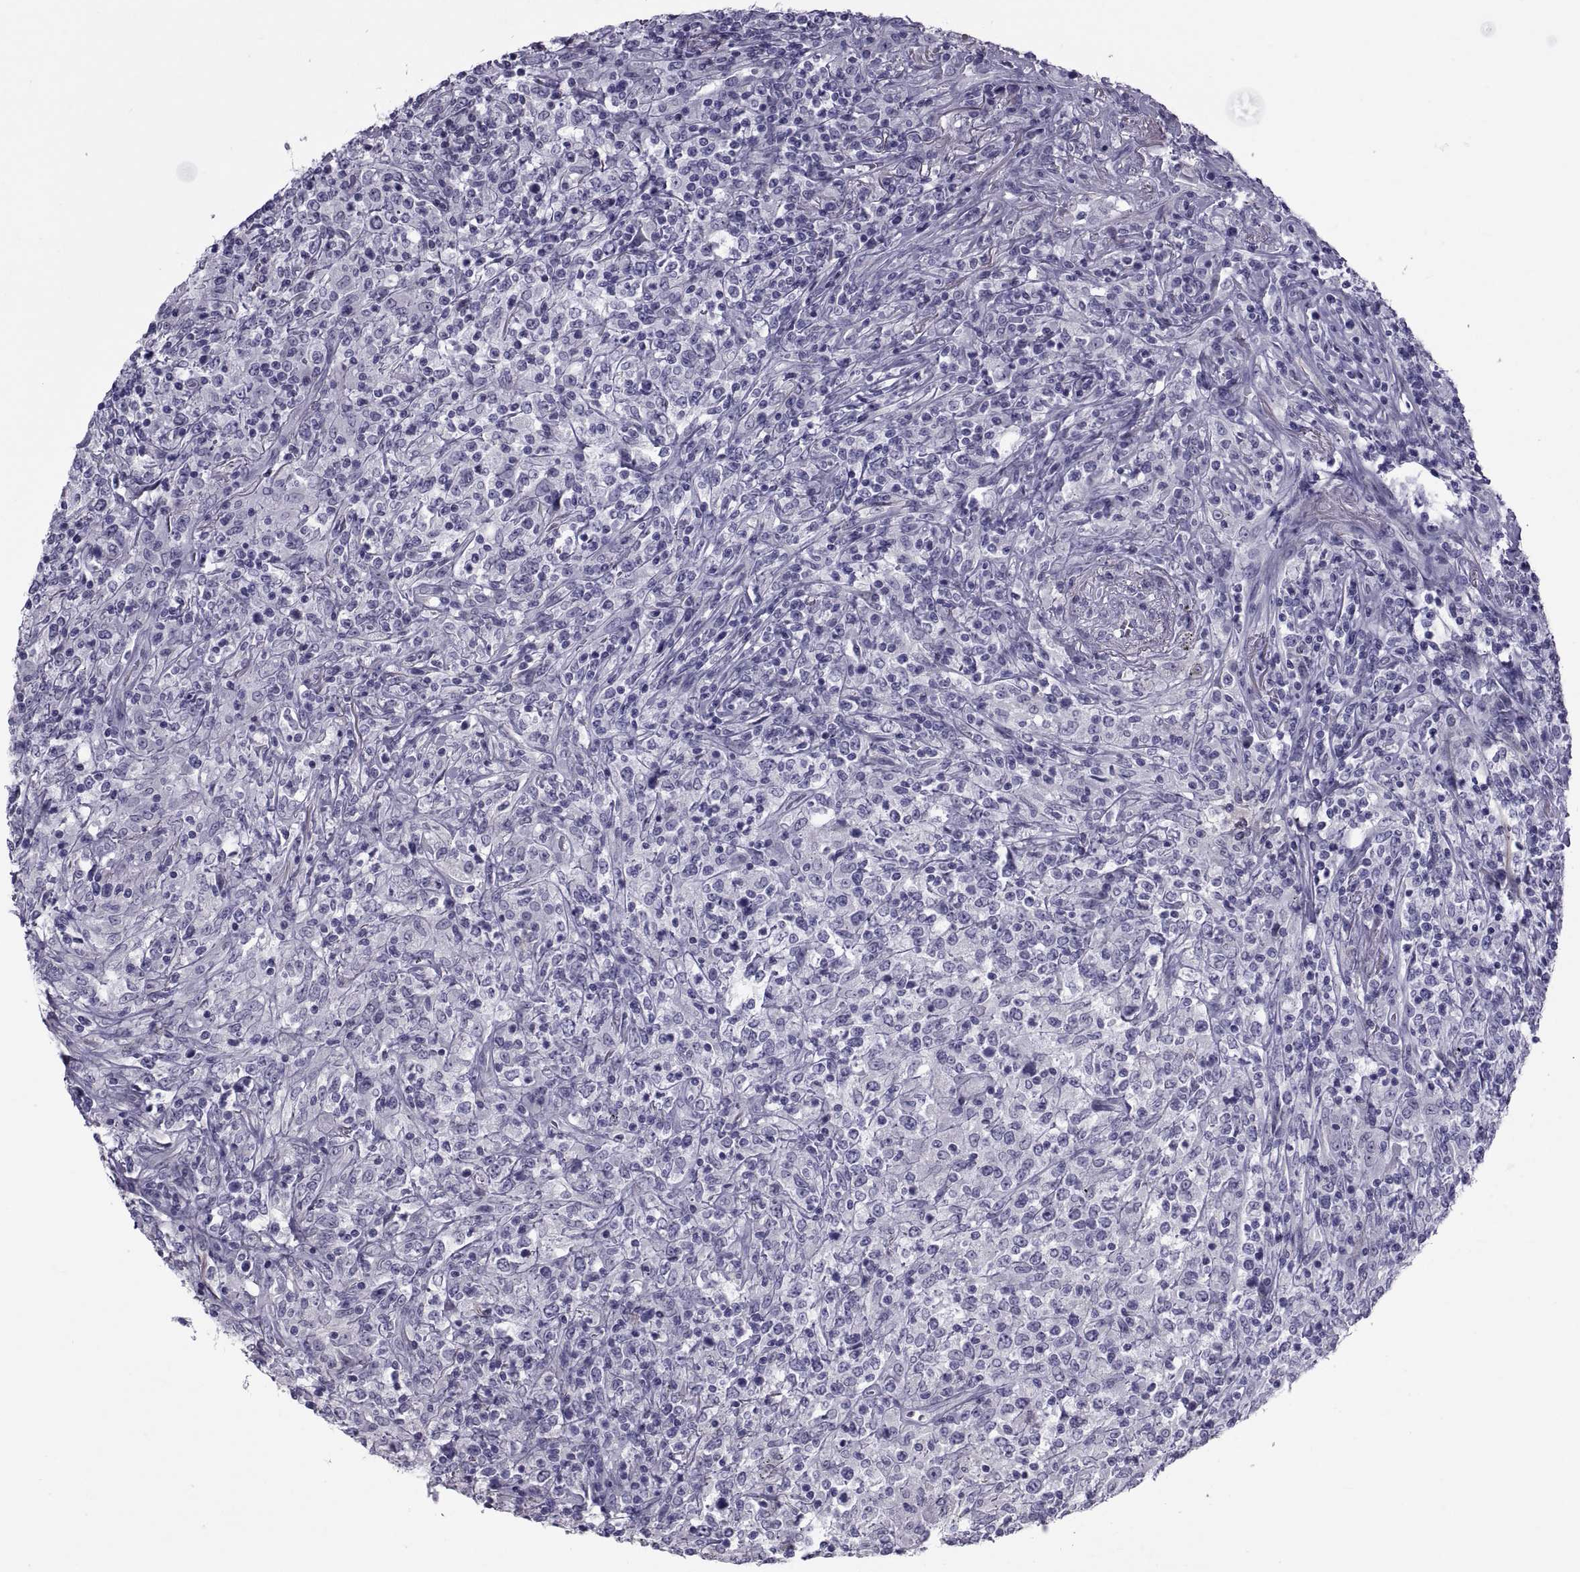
{"staining": {"intensity": "negative", "quantity": "none", "location": "none"}, "tissue": "lymphoma", "cell_type": "Tumor cells", "image_type": "cancer", "snomed": [{"axis": "morphology", "description": "Malignant lymphoma, non-Hodgkin's type, High grade"}, {"axis": "topography", "description": "Lung"}], "caption": "High power microscopy micrograph of an IHC image of lymphoma, revealing no significant positivity in tumor cells.", "gene": "MAGEB1", "patient": {"sex": "male", "age": 79}}